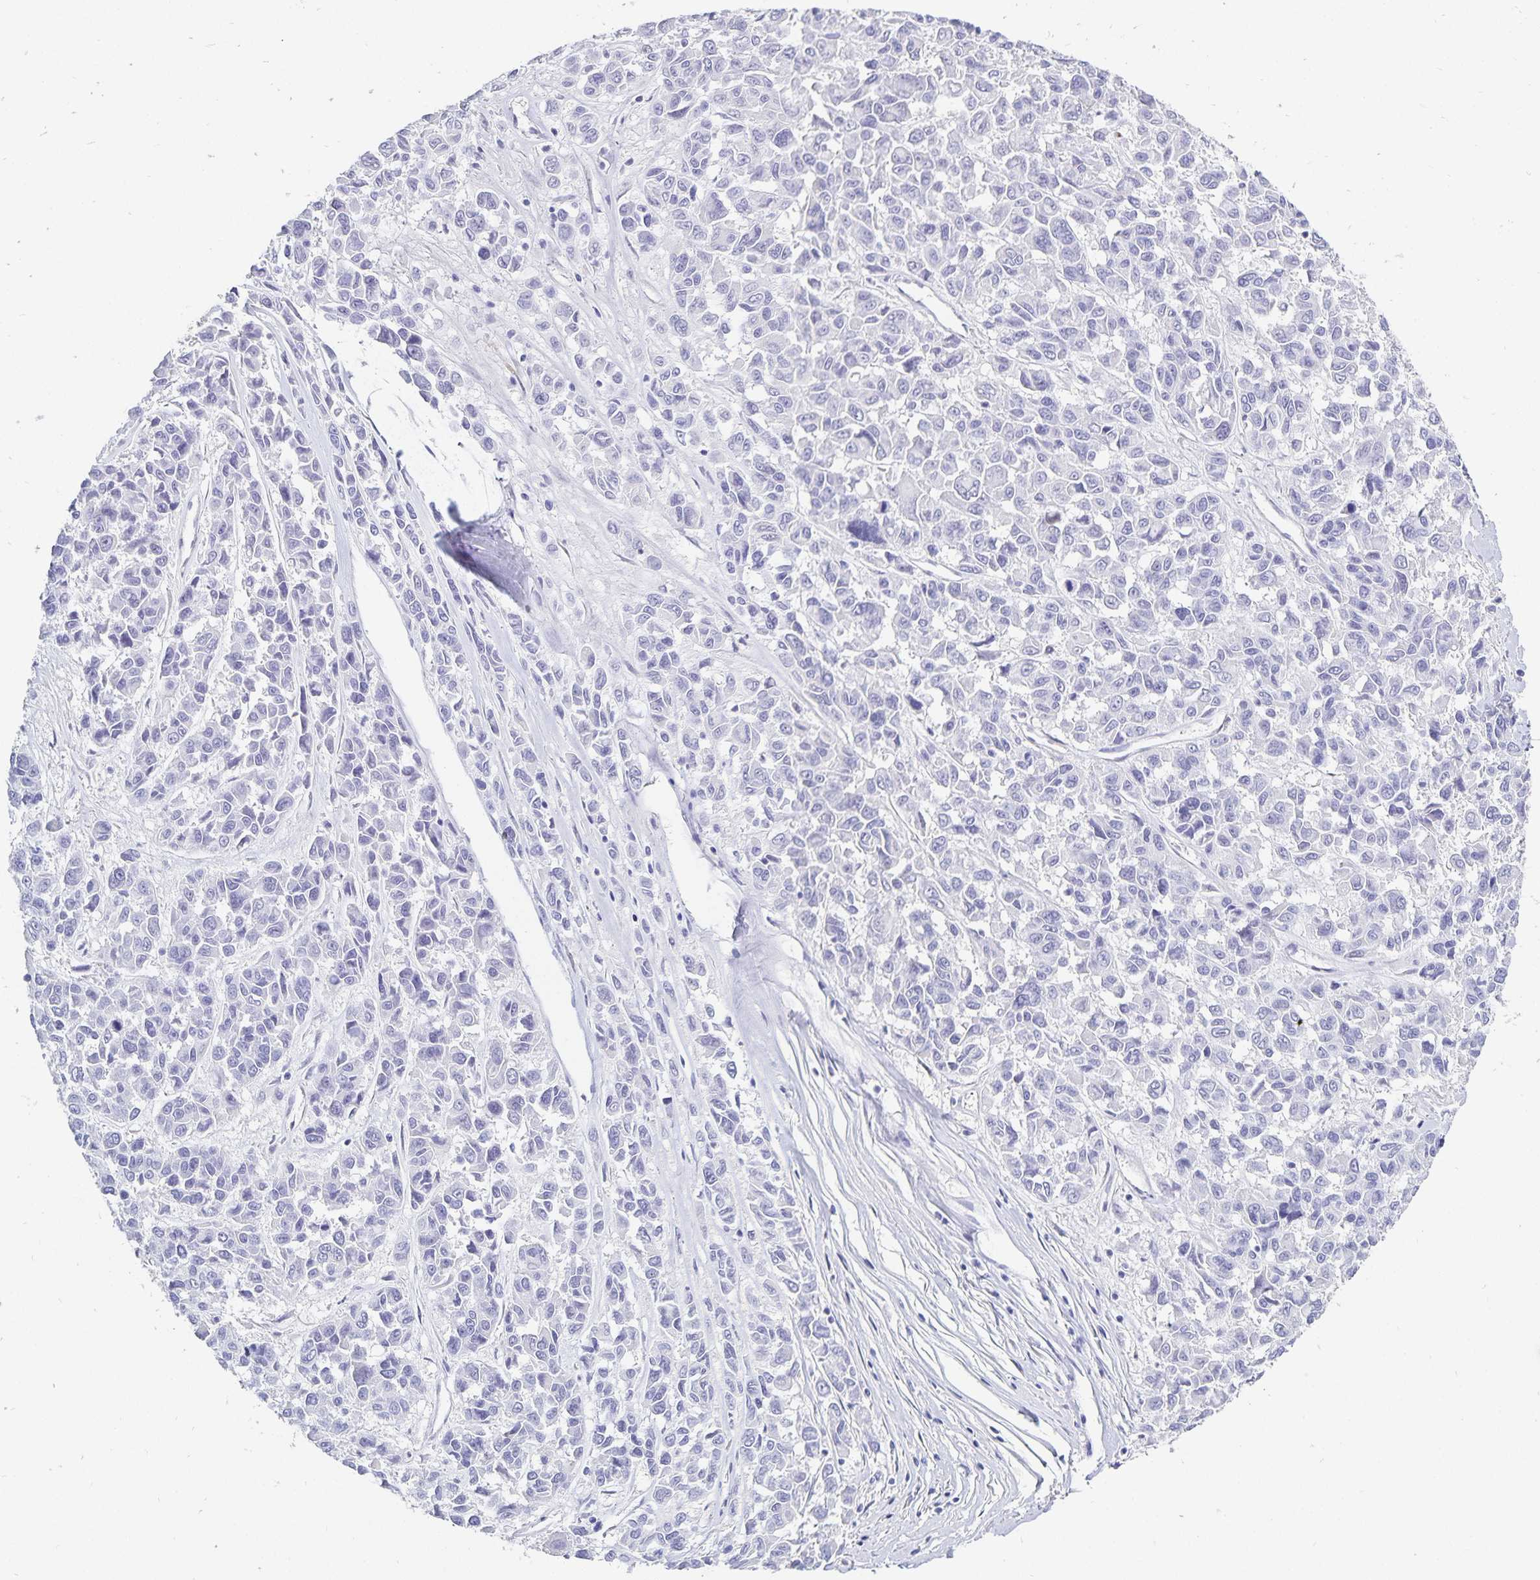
{"staining": {"intensity": "negative", "quantity": "none", "location": "none"}, "tissue": "melanoma", "cell_type": "Tumor cells", "image_type": "cancer", "snomed": [{"axis": "morphology", "description": "Malignant melanoma, NOS"}, {"axis": "topography", "description": "Skin"}], "caption": "The immunohistochemistry (IHC) image has no significant expression in tumor cells of malignant melanoma tissue. (DAB immunohistochemistry, high magnification).", "gene": "HMGB3", "patient": {"sex": "female", "age": 66}}